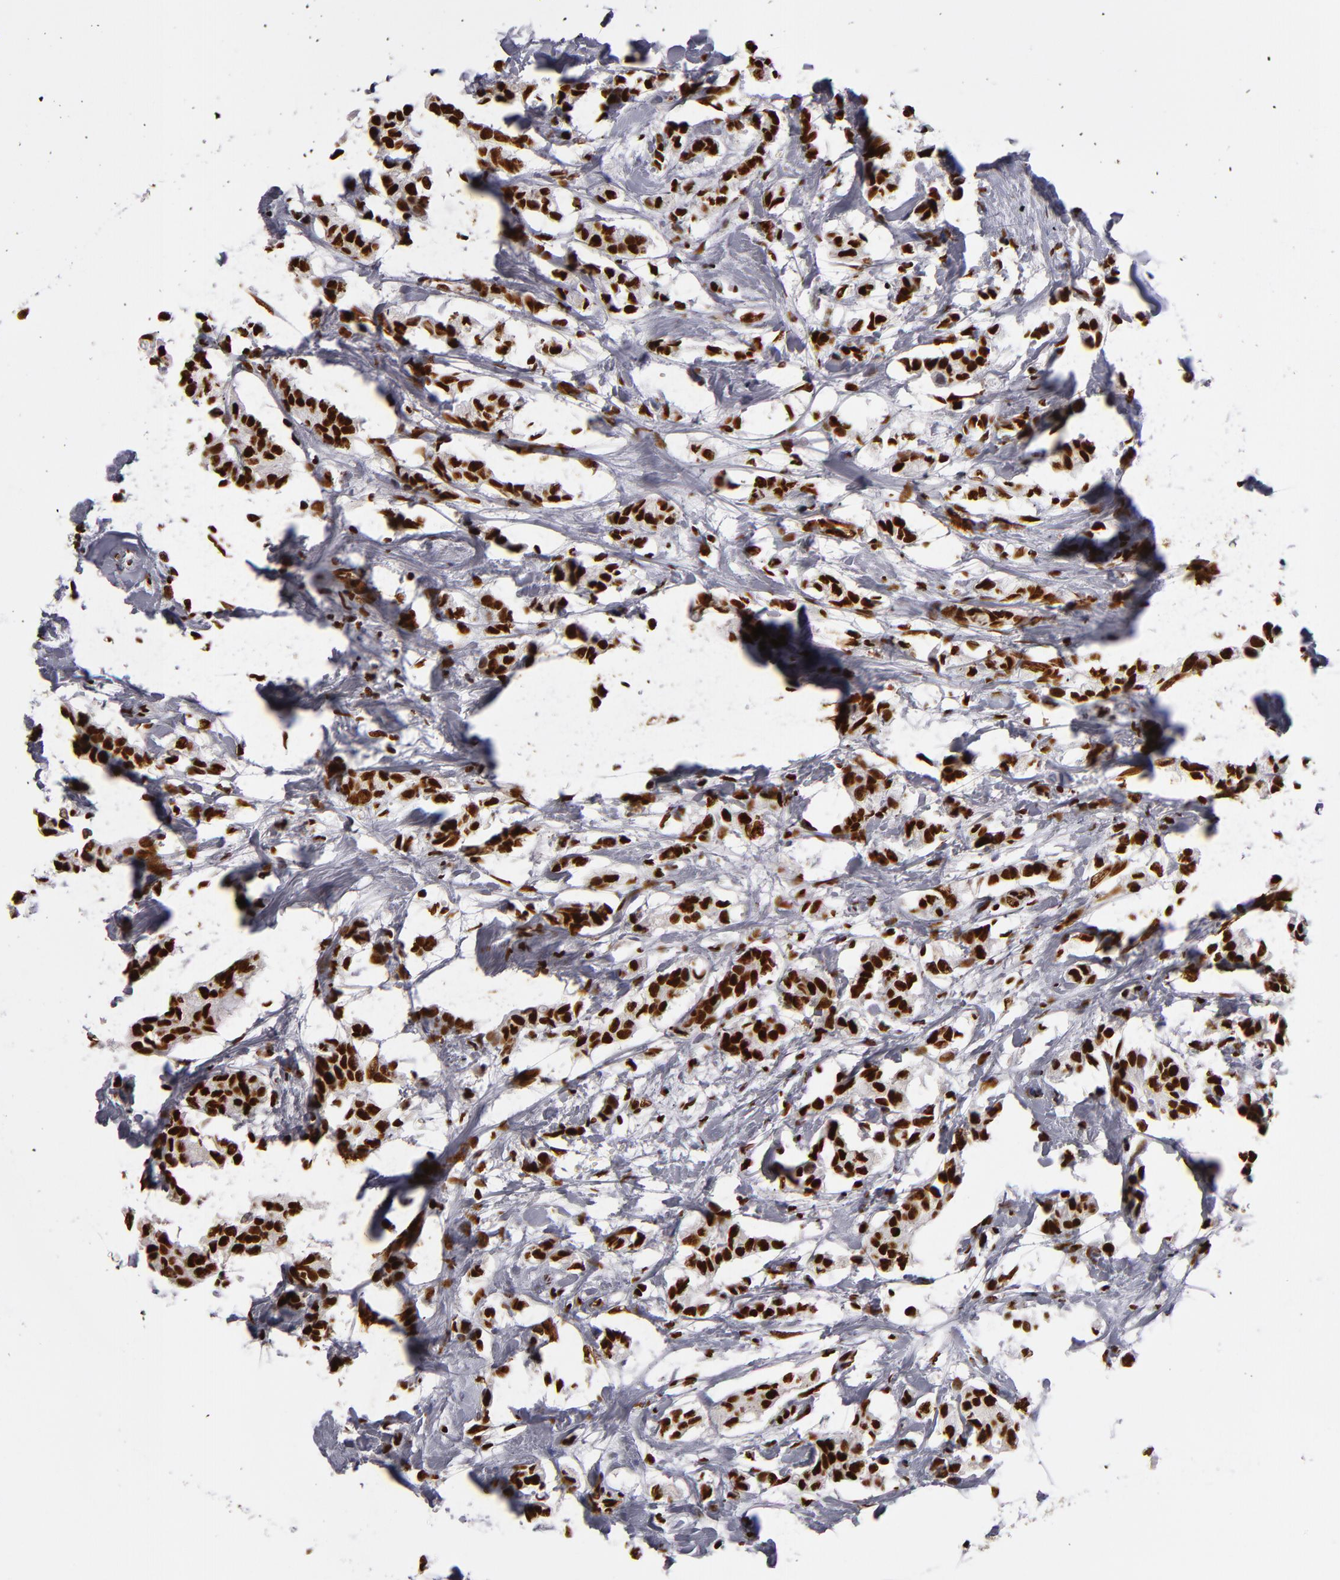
{"staining": {"intensity": "strong", "quantity": ">75%", "location": "nuclear"}, "tissue": "breast cancer", "cell_type": "Tumor cells", "image_type": "cancer", "snomed": [{"axis": "morphology", "description": "Duct carcinoma"}, {"axis": "topography", "description": "Breast"}], "caption": "About >75% of tumor cells in intraductal carcinoma (breast) display strong nuclear protein staining as visualized by brown immunohistochemical staining.", "gene": "MRE11", "patient": {"sex": "female", "age": 84}}